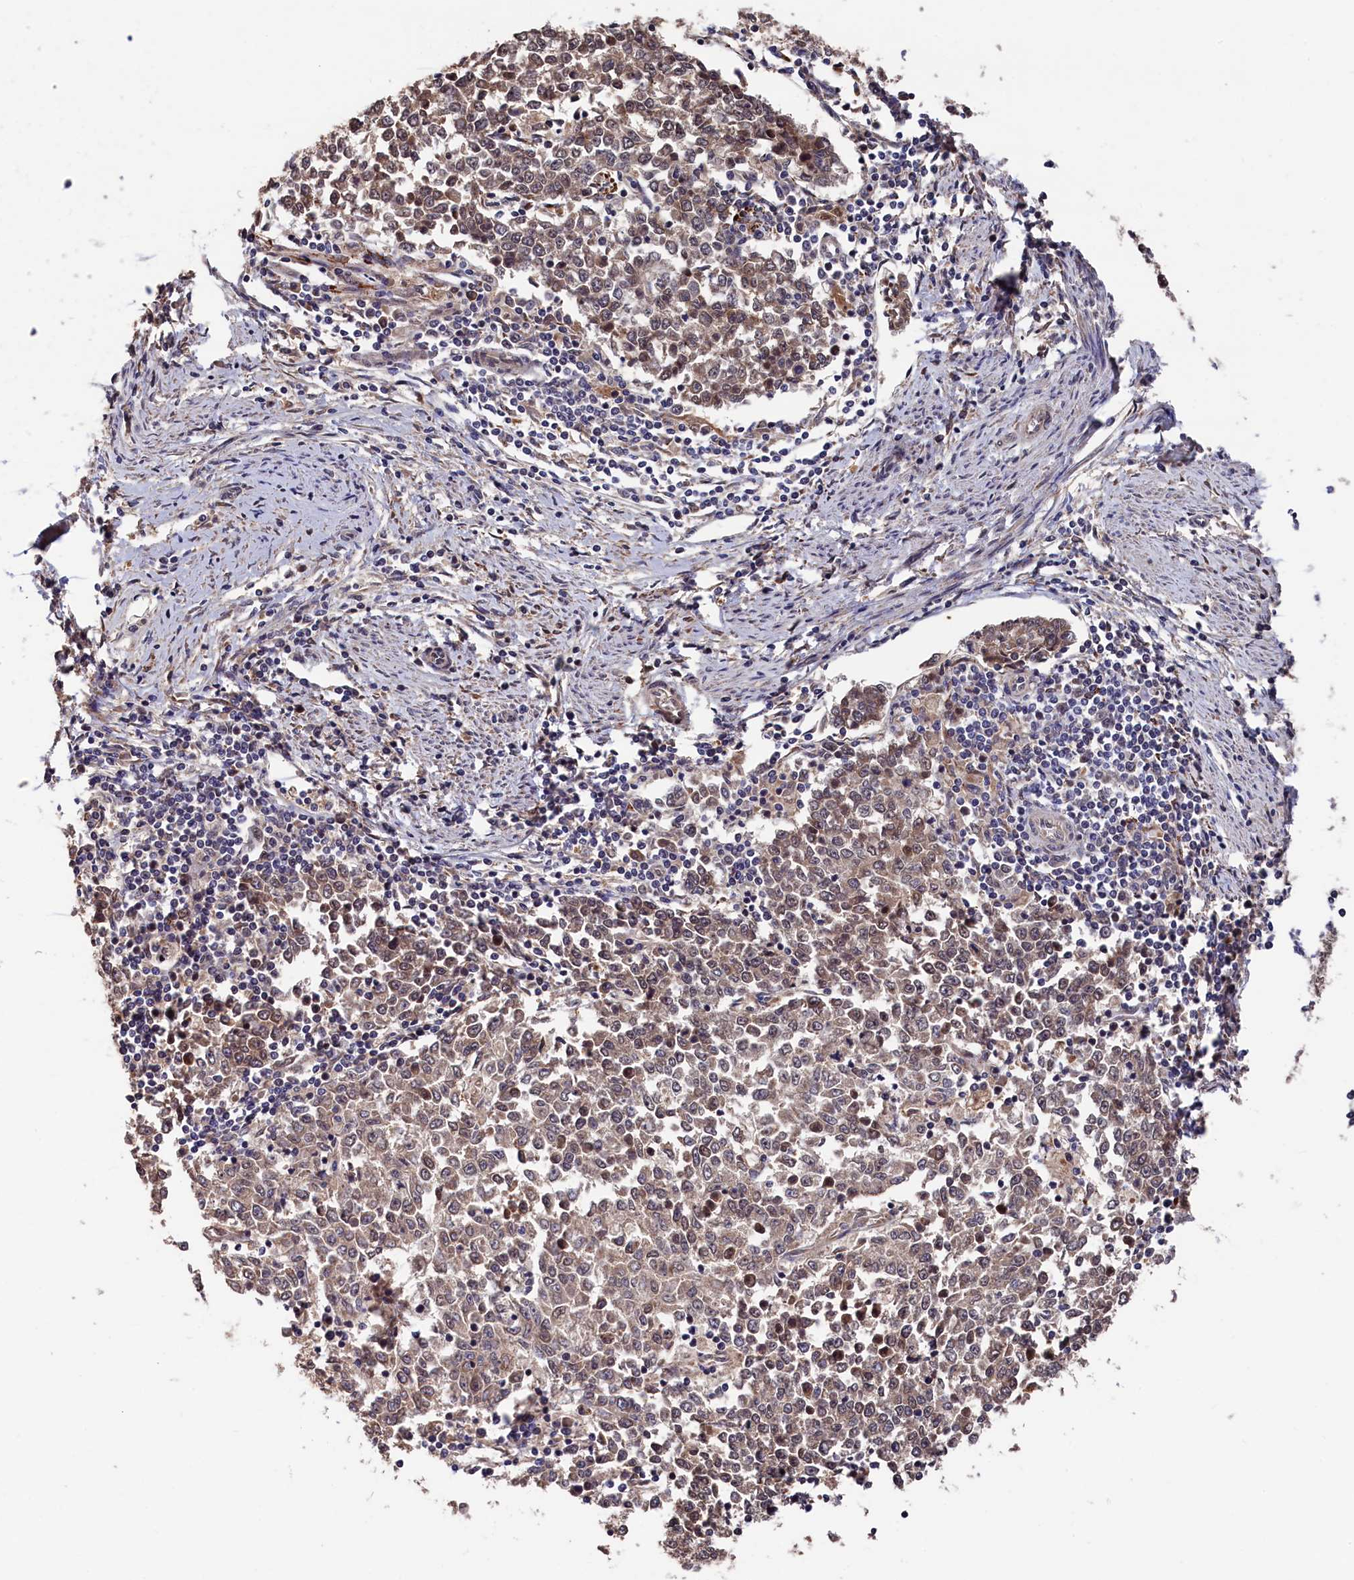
{"staining": {"intensity": "weak", "quantity": ">75%", "location": "cytoplasmic/membranous"}, "tissue": "endometrial cancer", "cell_type": "Tumor cells", "image_type": "cancer", "snomed": [{"axis": "morphology", "description": "Adenocarcinoma, NOS"}, {"axis": "topography", "description": "Endometrium"}], "caption": "A histopathology image of endometrial adenocarcinoma stained for a protein exhibits weak cytoplasmic/membranous brown staining in tumor cells.", "gene": "SLC12A4", "patient": {"sex": "female", "age": 50}}